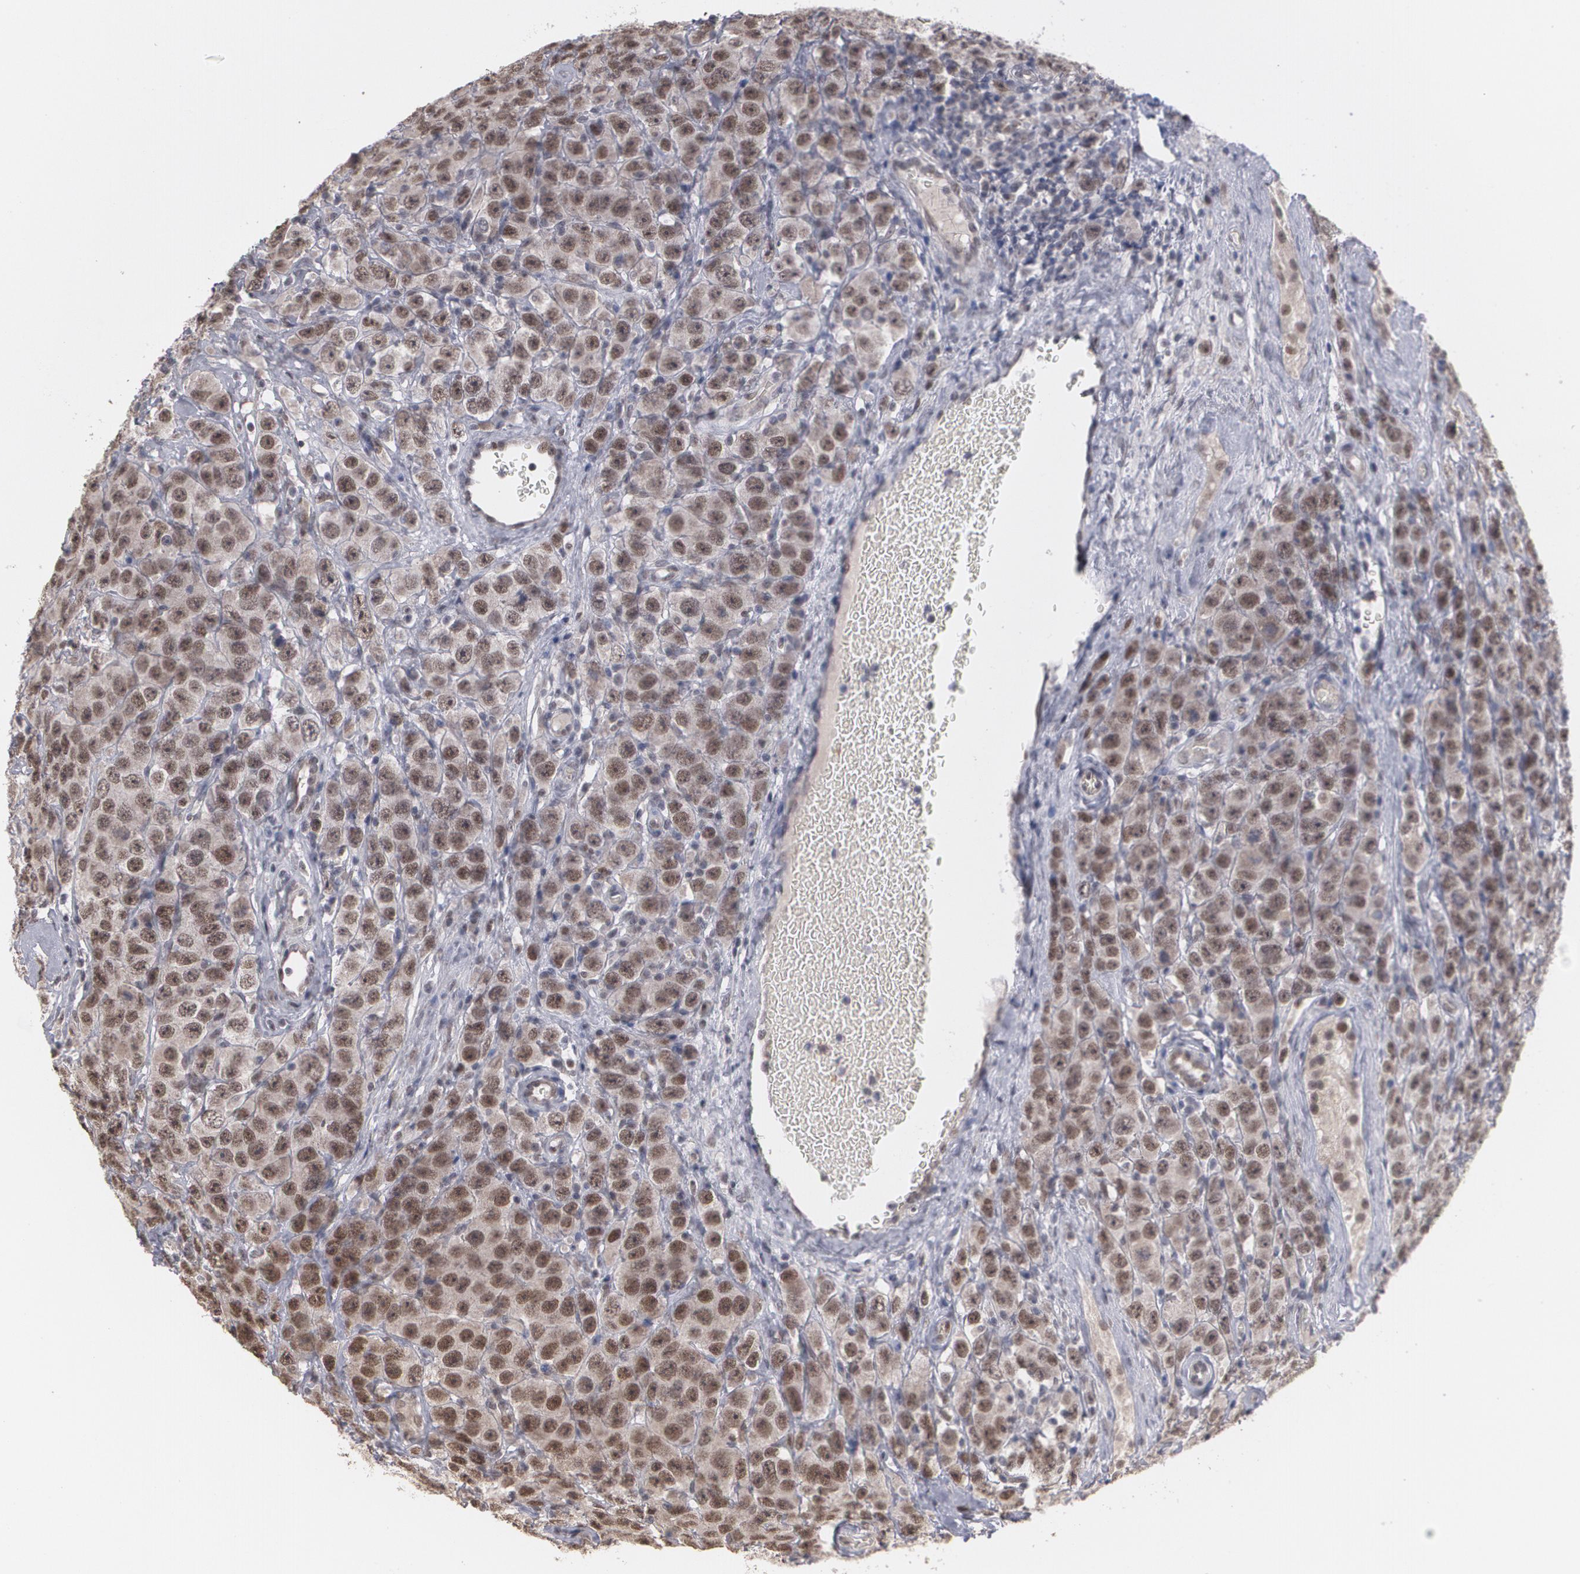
{"staining": {"intensity": "moderate", "quantity": ">75%", "location": "nuclear"}, "tissue": "testis cancer", "cell_type": "Tumor cells", "image_type": "cancer", "snomed": [{"axis": "morphology", "description": "Seminoma, NOS"}, {"axis": "topography", "description": "Testis"}], "caption": "The immunohistochemical stain shows moderate nuclear expression in tumor cells of seminoma (testis) tissue.", "gene": "ZNF75A", "patient": {"sex": "male", "age": 52}}